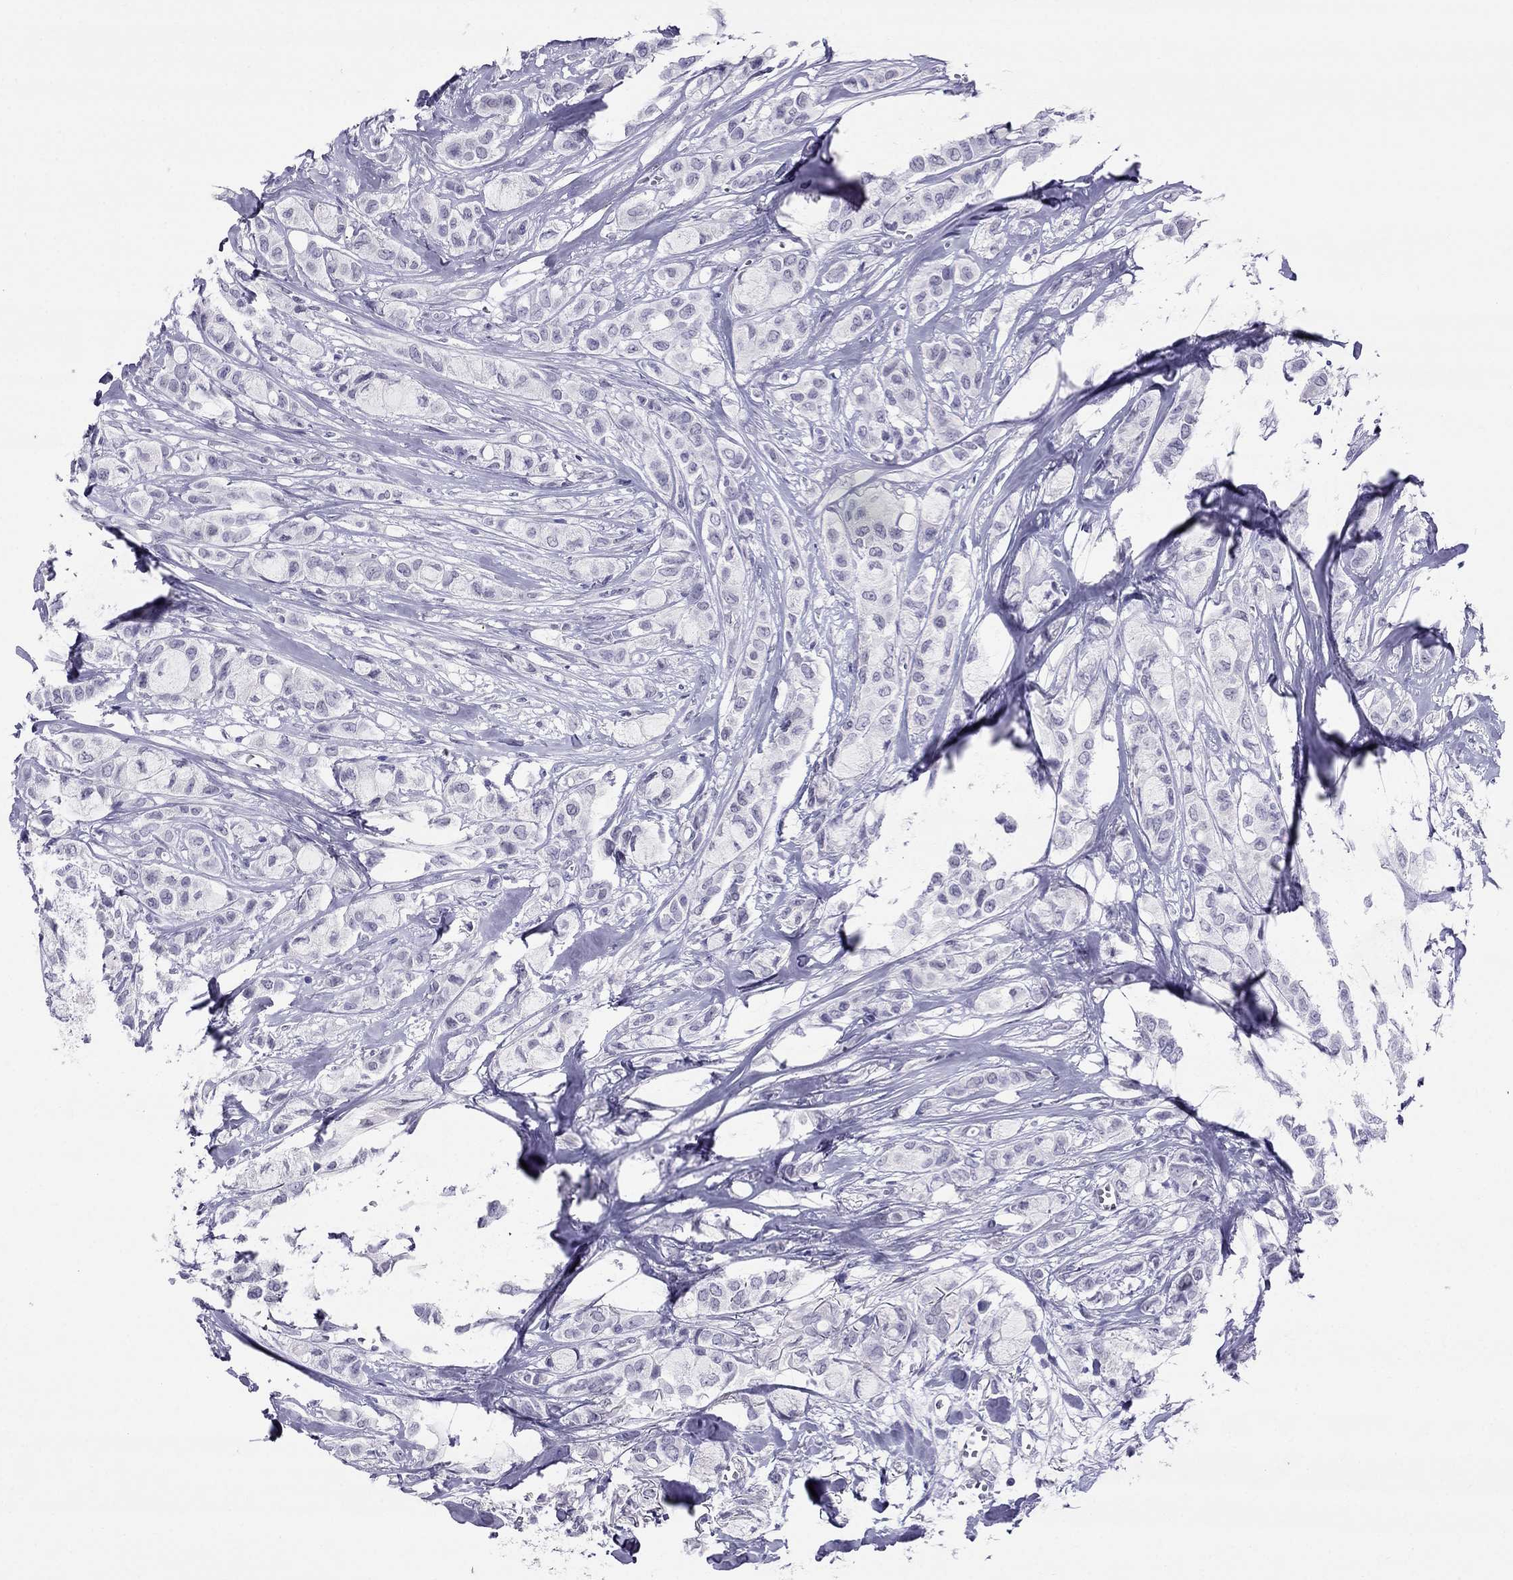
{"staining": {"intensity": "negative", "quantity": "none", "location": "none"}, "tissue": "breast cancer", "cell_type": "Tumor cells", "image_type": "cancer", "snomed": [{"axis": "morphology", "description": "Duct carcinoma"}, {"axis": "topography", "description": "Breast"}], "caption": "Micrograph shows no protein staining in tumor cells of breast intraductal carcinoma tissue.", "gene": "CROCC2", "patient": {"sex": "female", "age": 85}}